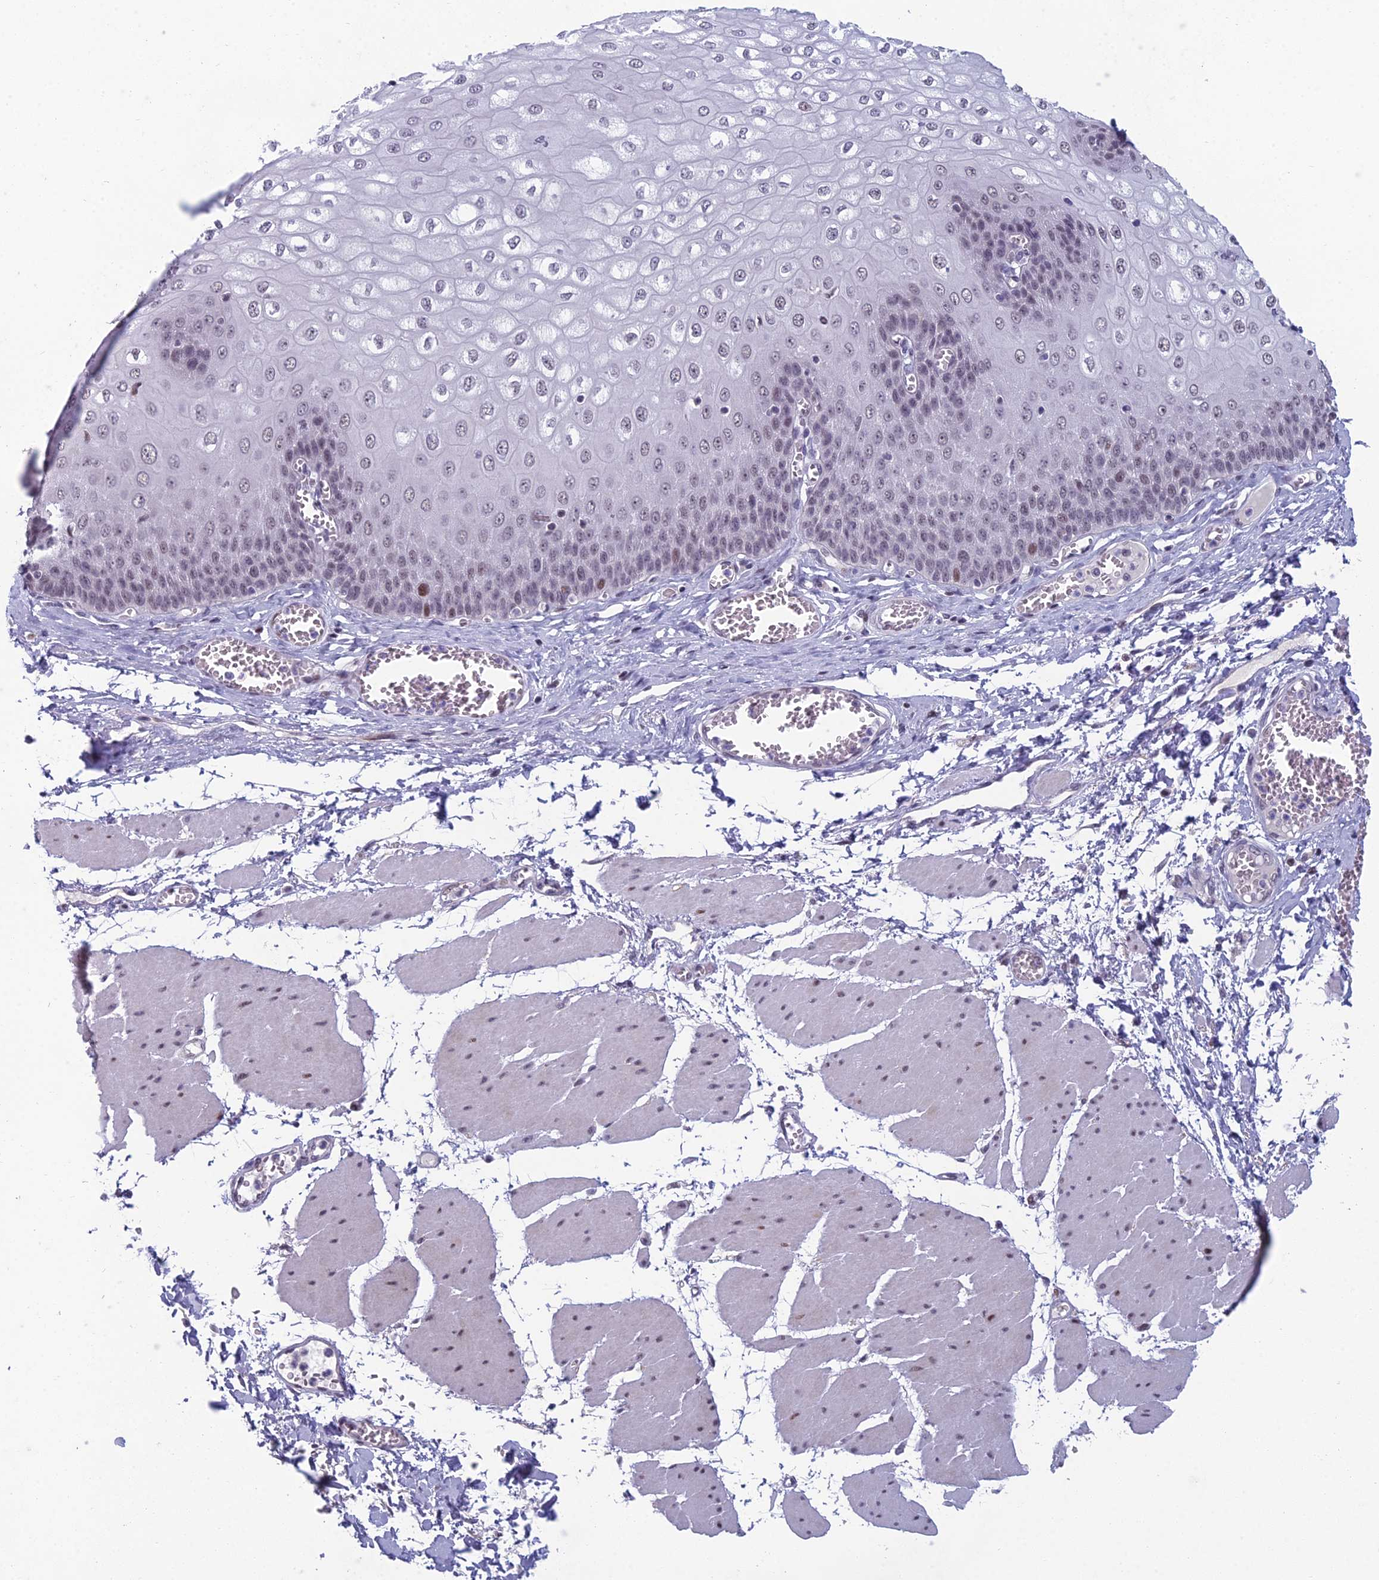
{"staining": {"intensity": "moderate", "quantity": "<25%", "location": "nuclear"}, "tissue": "esophagus", "cell_type": "Squamous epithelial cells", "image_type": "normal", "snomed": [{"axis": "morphology", "description": "Normal tissue, NOS"}, {"axis": "topography", "description": "Esophagus"}], "caption": "Moderate nuclear staining is appreciated in about <25% of squamous epithelial cells in normal esophagus. (DAB (3,3'-diaminobenzidine) = brown stain, brightfield microscopy at high magnification).", "gene": "RGS17", "patient": {"sex": "male", "age": 60}}